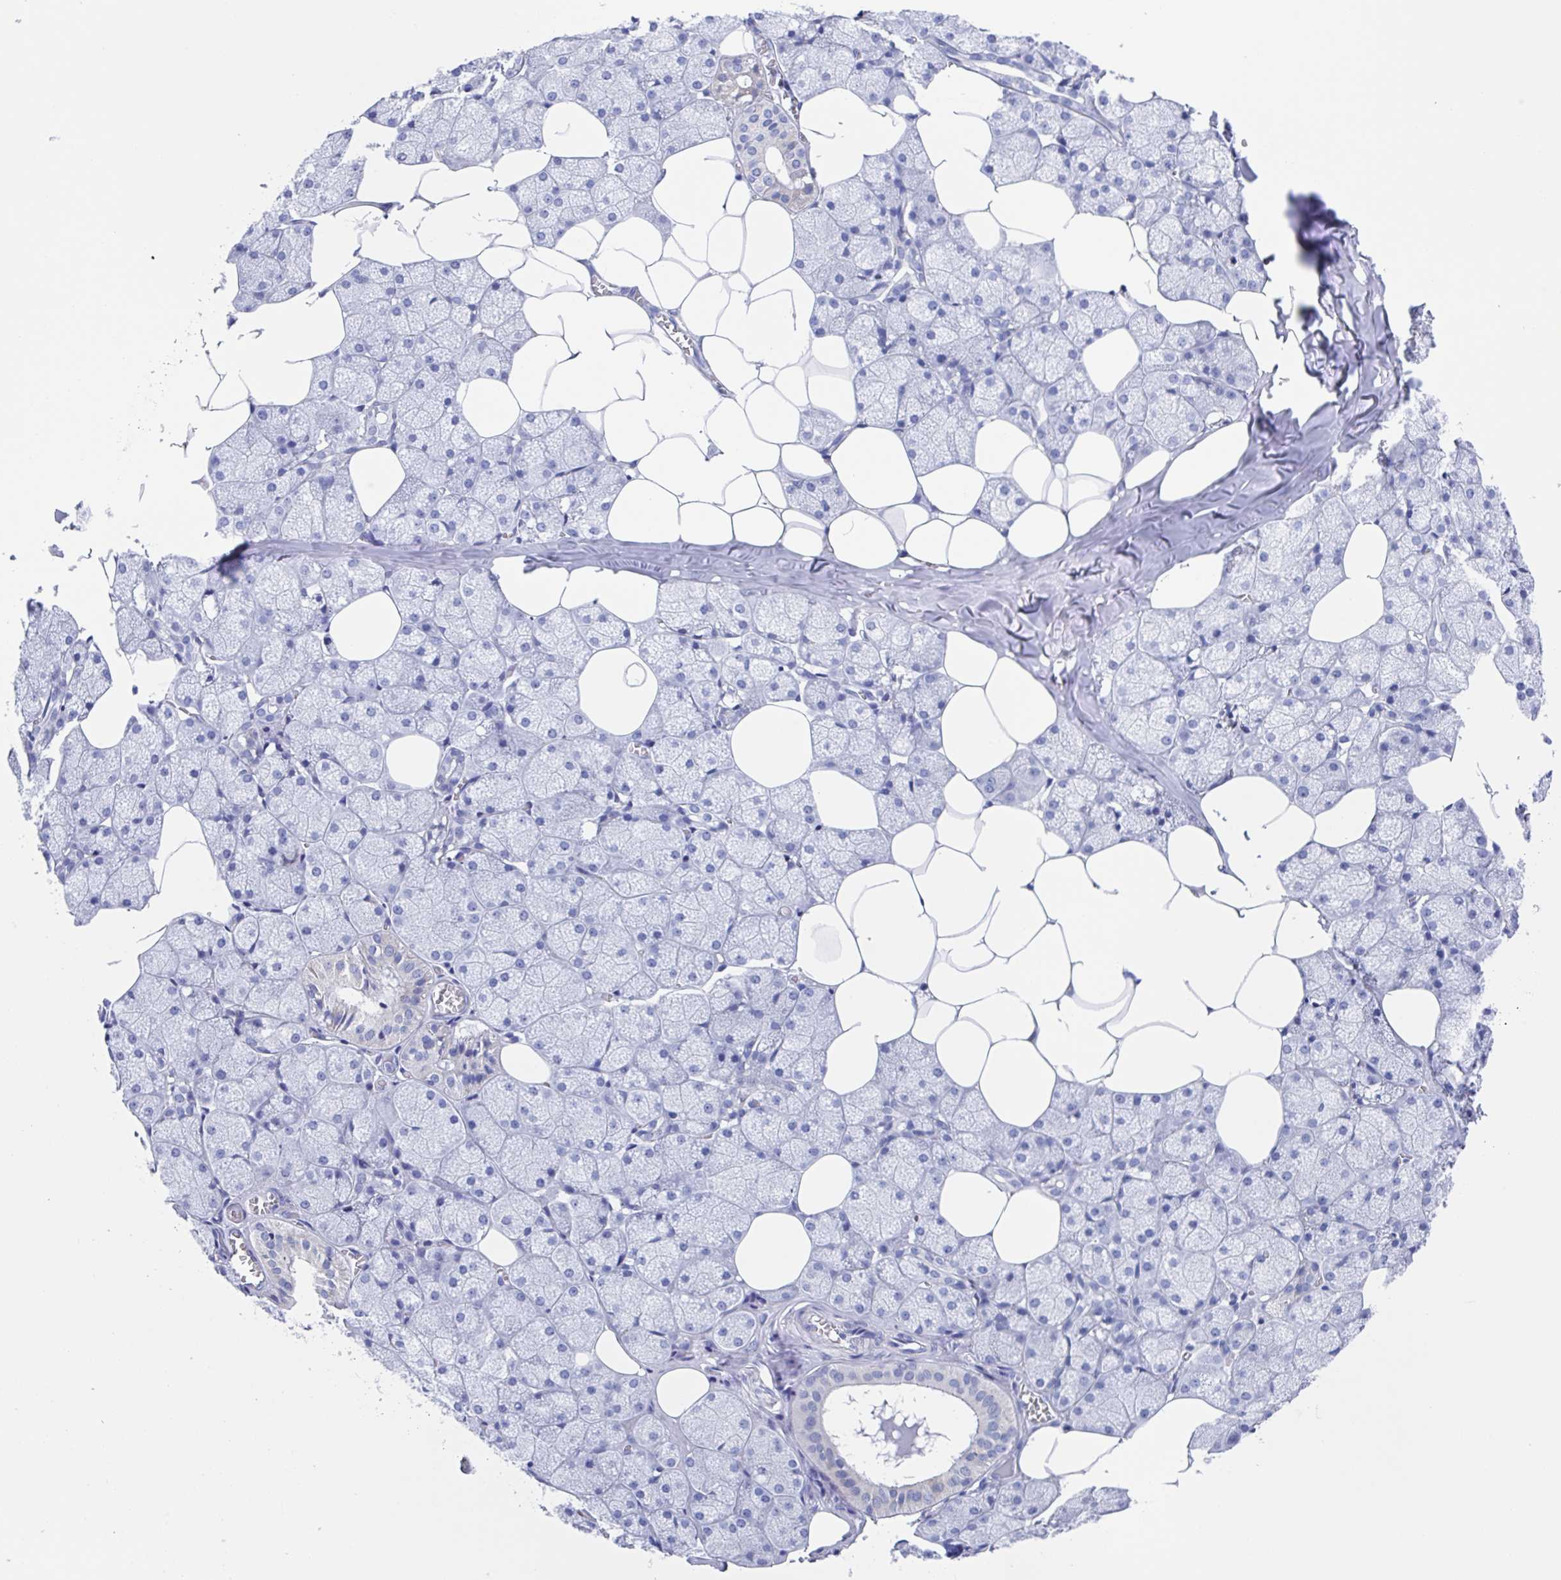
{"staining": {"intensity": "negative", "quantity": "none", "location": "none"}, "tissue": "salivary gland", "cell_type": "Glandular cells", "image_type": "normal", "snomed": [{"axis": "morphology", "description": "Normal tissue, NOS"}, {"axis": "topography", "description": "Salivary gland"}, {"axis": "topography", "description": "Peripheral nerve tissue"}], "caption": "This image is of unremarkable salivary gland stained with immunohistochemistry to label a protein in brown with the nuclei are counter-stained blue. There is no expression in glandular cells. (DAB (3,3'-diaminobenzidine) immunohistochemistry visualized using brightfield microscopy, high magnification).", "gene": "FCGR3A", "patient": {"sex": "male", "age": 38}}